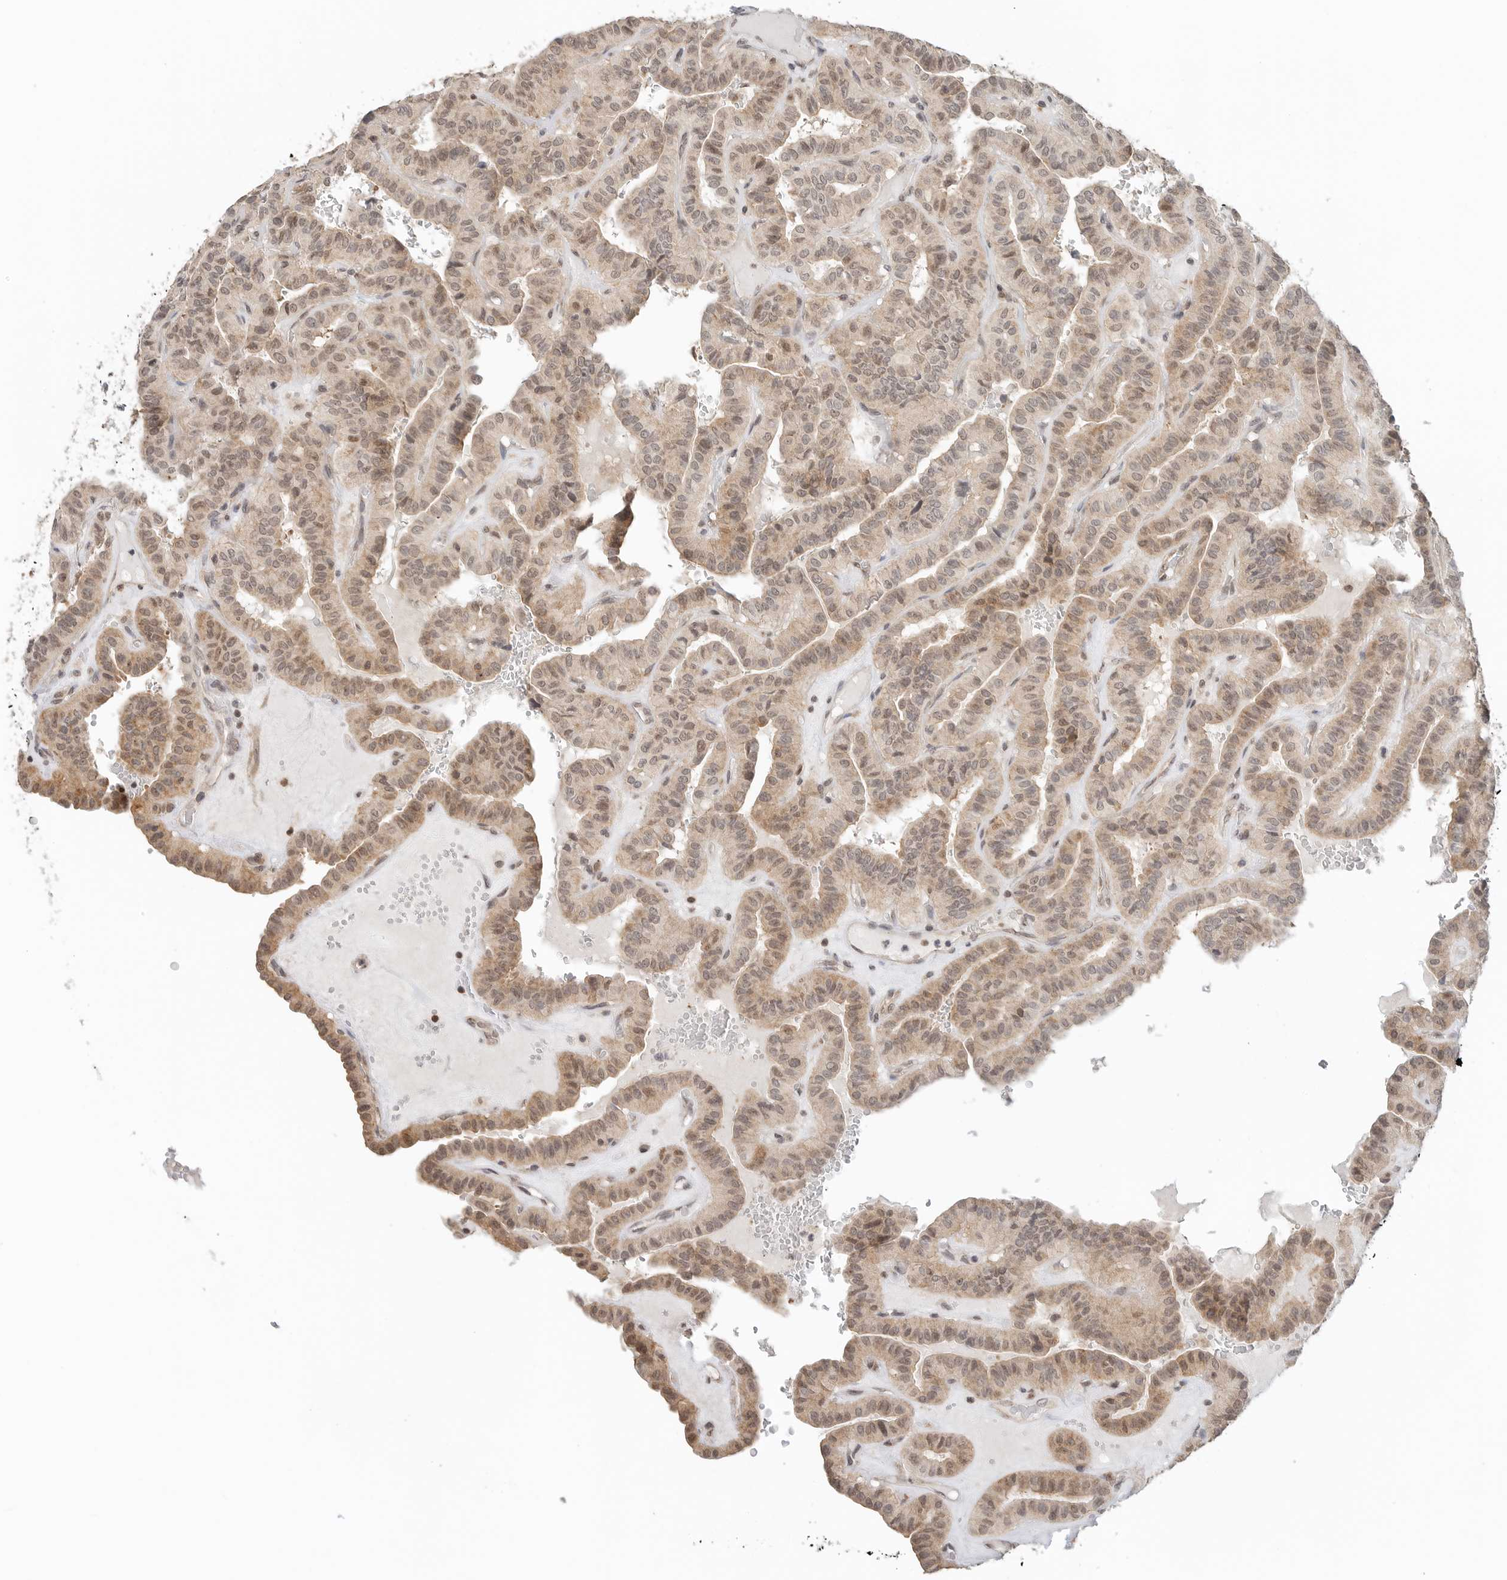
{"staining": {"intensity": "moderate", "quantity": ">75%", "location": "cytoplasmic/membranous,nuclear"}, "tissue": "thyroid cancer", "cell_type": "Tumor cells", "image_type": "cancer", "snomed": [{"axis": "morphology", "description": "Papillary adenocarcinoma, NOS"}, {"axis": "topography", "description": "Thyroid gland"}], "caption": "Moderate cytoplasmic/membranous and nuclear protein expression is identified in approximately >75% of tumor cells in thyroid papillary adenocarcinoma.", "gene": "METAP1", "patient": {"sex": "male", "age": 77}}